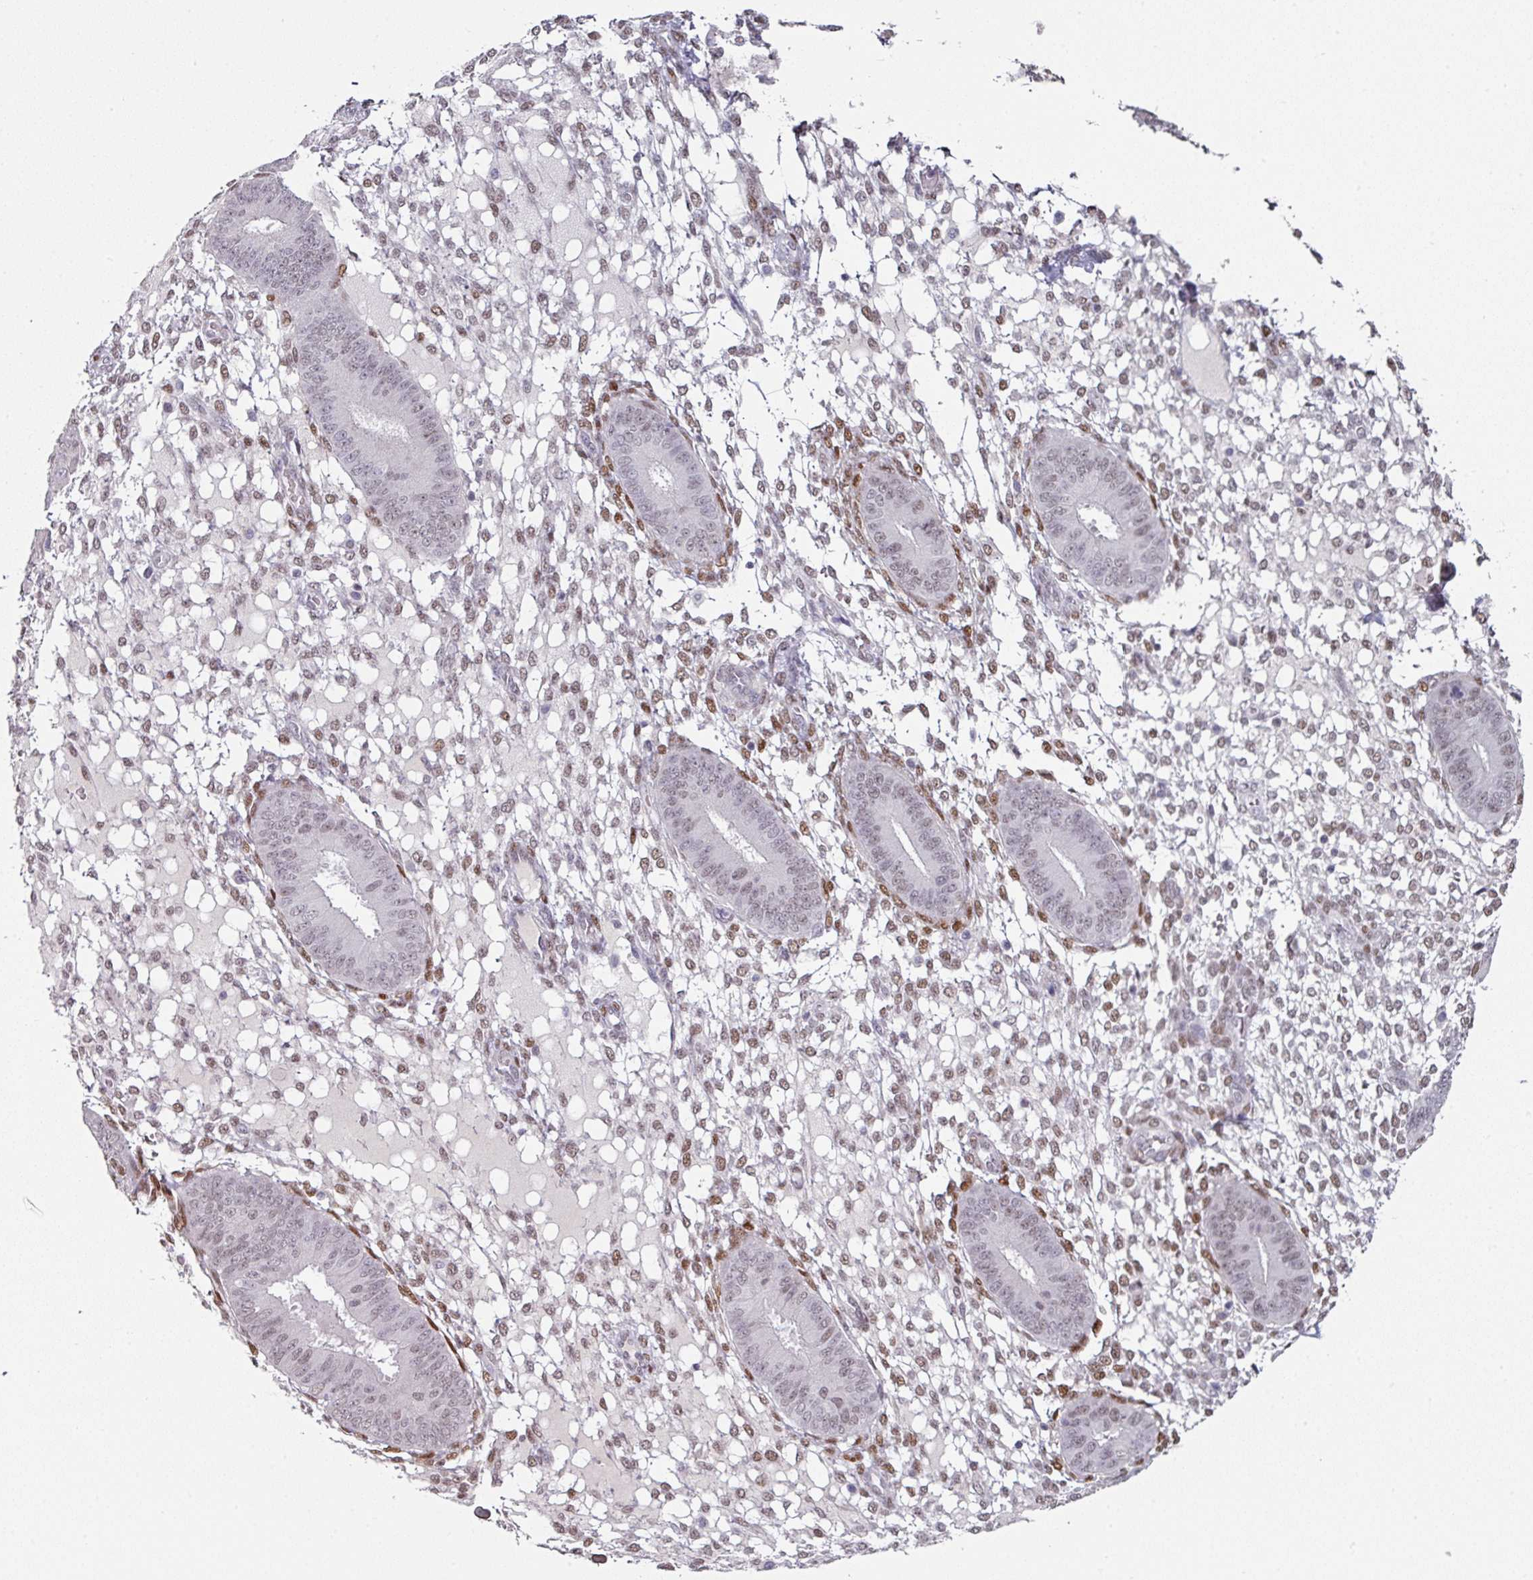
{"staining": {"intensity": "moderate", "quantity": "<25%", "location": "nuclear"}, "tissue": "endometrium", "cell_type": "Cells in endometrial stroma", "image_type": "normal", "snomed": [{"axis": "morphology", "description": "Normal tissue, NOS"}, {"axis": "topography", "description": "Endometrium"}], "caption": "A histopathology image of endometrium stained for a protein reveals moderate nuclear brown staining in cells in endometrial stroma.", "gene": "ELK1", "patient": {"sex": "female", "age": 49}}